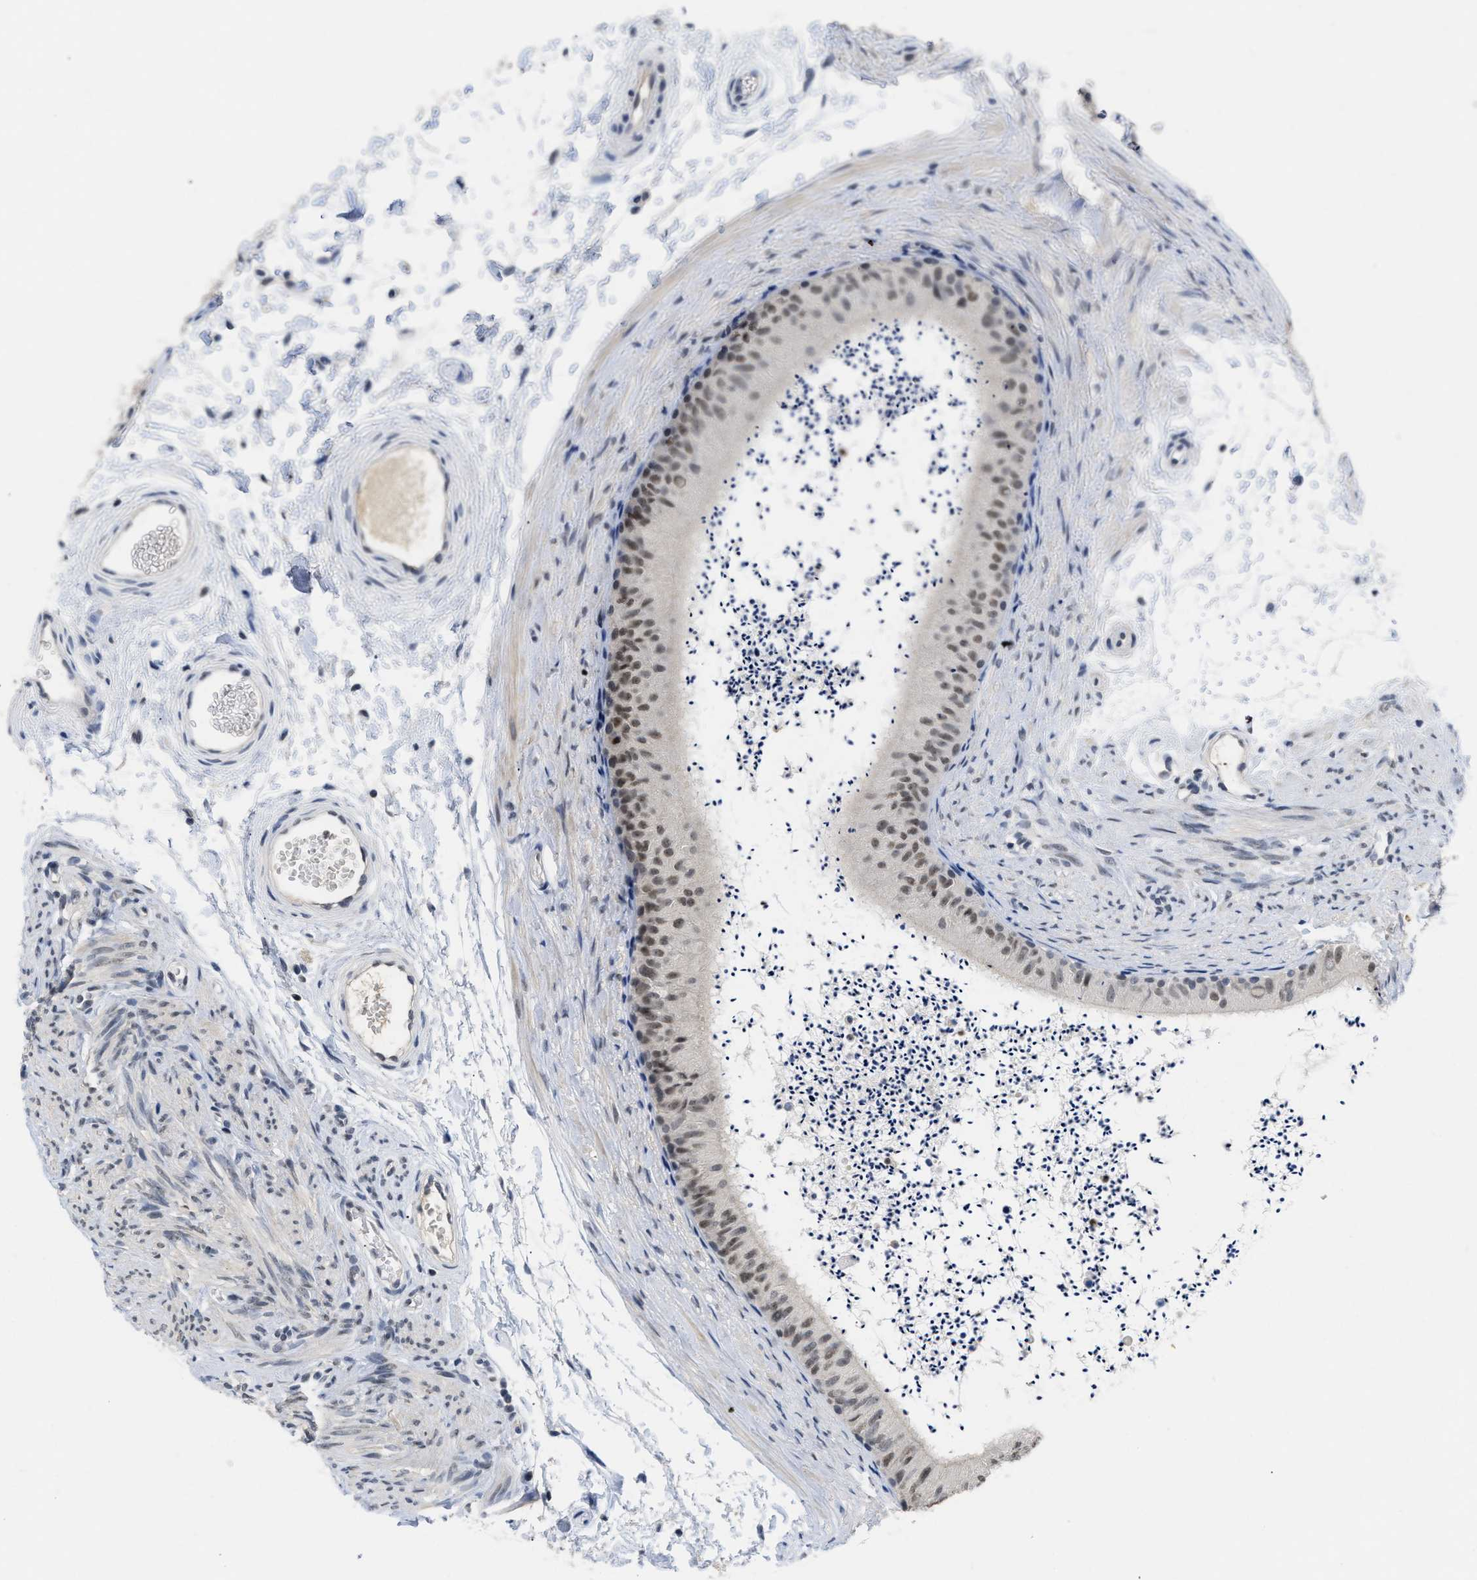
{"staining": {"intensity": "moderate", "quantity": ">75%", "location": "nuclear"}, "tissue": "epididymis", "cell_type": "Glandular cells", "image_type": "normal", "snomed": [{"axis": "morphology", "description": "Normal tissue, NOS"}, {"axis": "topography", "description": "Epididymis"}], "caption": "The histopathology image demonstrates immunohistochemical staining of unremarkable epididymis. There is moderate nuclear positivity is seen in approximately >75% of glandular cells. Immunohistochemistry stains the protein of interest in brown and the nuclei are stained blue.", "gene": "GGNBP2", "patient": {"sex": "male", "age": 56}}